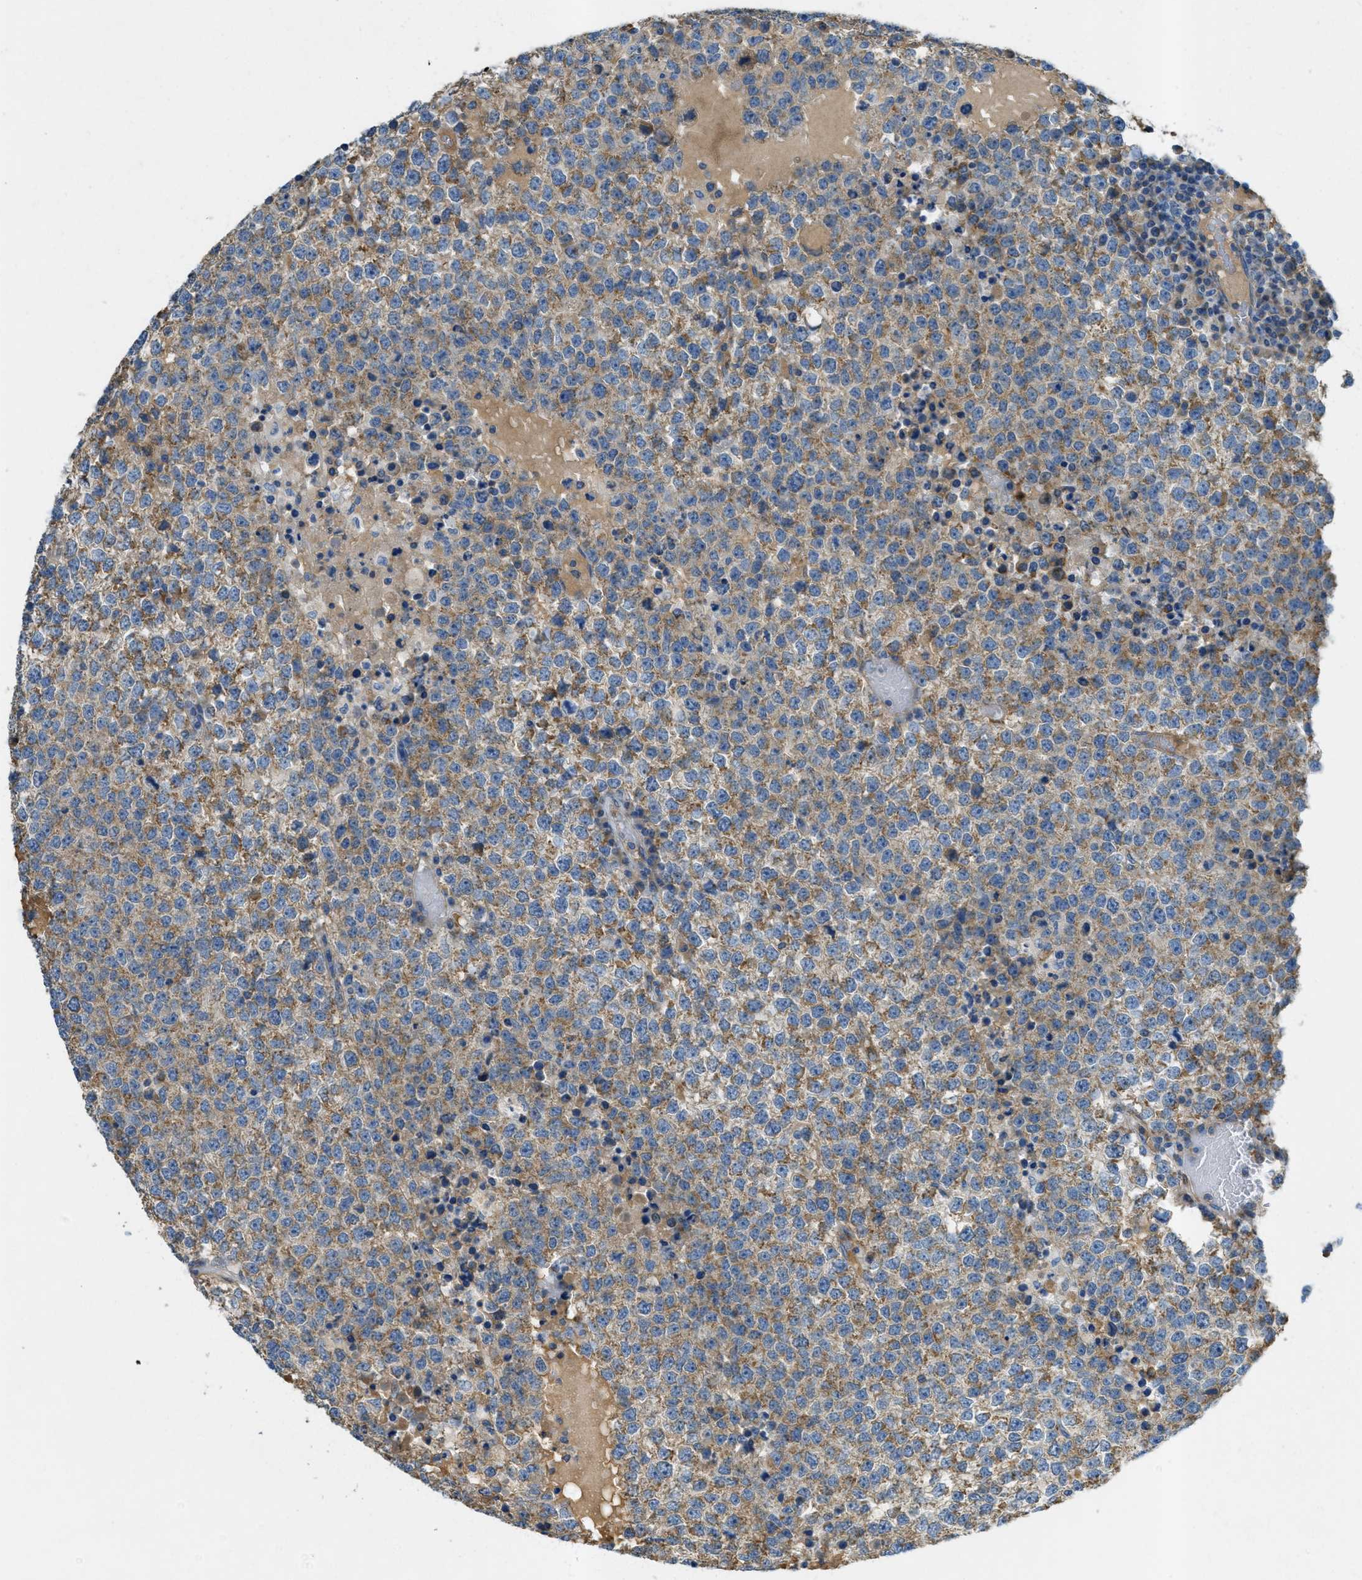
{"staining": {"intensity": "moderate", "quantity": ">75%", "location": "cytoplasmic/membranous"}, "tissue": "testis cancer", "cell_type": "Tumor cells", "image_type": "cancer", "snomed": [{"axis": "morphology", "description": "Seminoma, NOS"}, {"axis": "topography", "description": "Testis"}], "caption": "Moderate cytoplasmic/membranous protein staining is seen in about >75% of tumor cells in testis cancer (seminoma).", "gene": "CYGB", "patient": {"sex": "male", "age": 65}}